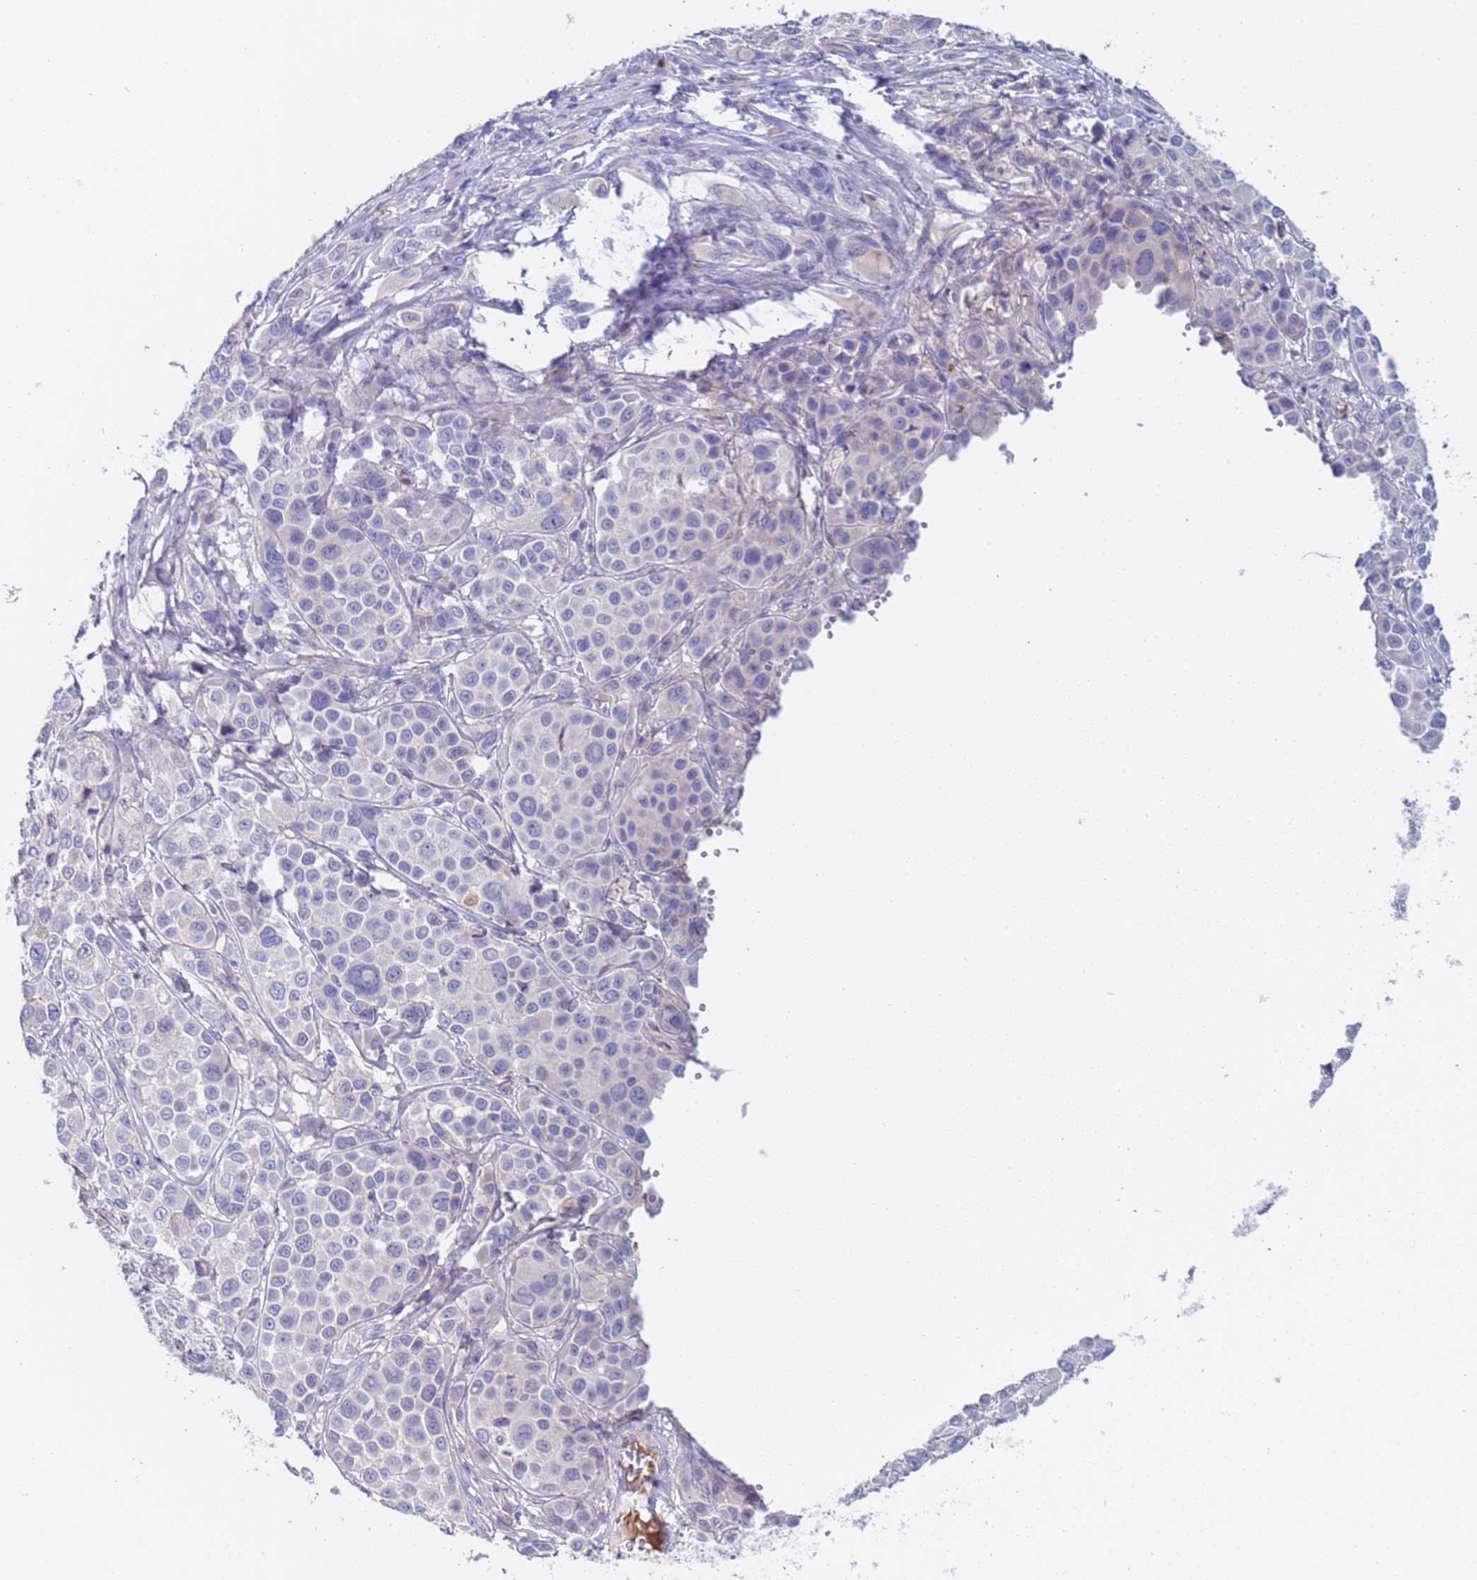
{"staining": {"intensity": "negative", "quantity": "none", "location": "none"}, "tissue": "melanoma", "cell_type": "Tumor cells", "image_type": "cancer", "snomed": [{"axis": "morphology", "description": "Malignant melanoma, NOS"}, {"axis": "topography", "description": "Skin of trunk"}], "caption": "High power microscopy histopathology image of an immunohistochemistry (IHC) photomicrograph of melanoma, revealing no significant staining in tumor cells.", "gene": "C4orf46", "patient": {"sex": "male", "age": 71}}